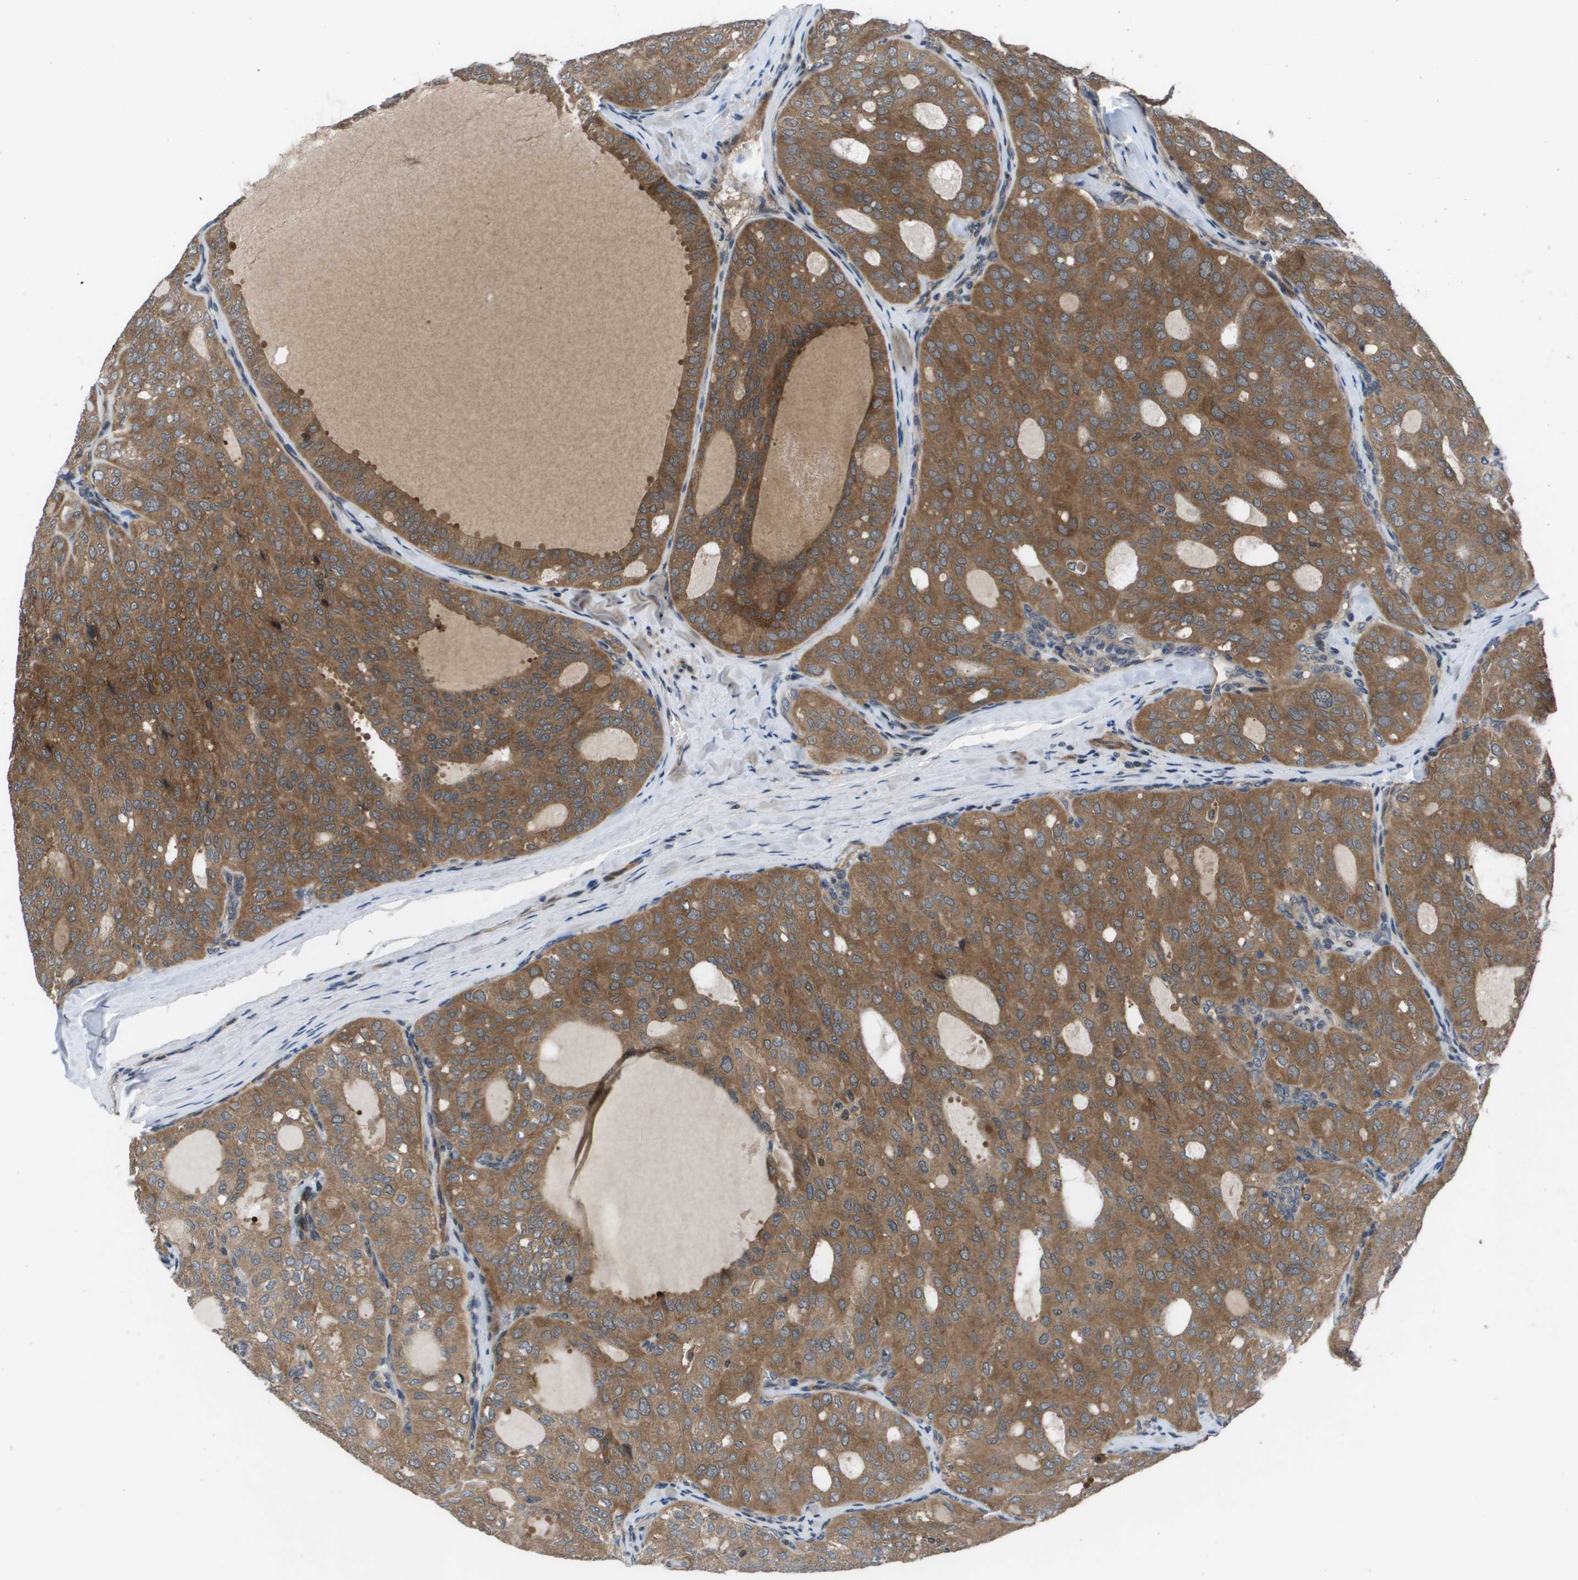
{"staining": {"intensity": "moderate", "quantity": ">75%", "location": "cytoplasmic/membranous,nuclear"}, "tissue": "thyroid cancer", "cell_type": "Tumor cells", "image_type": "cancer", "snomed": [{"axis": "morphology", "description": "Follicular adenoma carcinoma, NOS"}, {"axis": "topography", "description": "Thyroid gland"}], "caption": "Protein analysis of thyroid follicular adenoma carcinoma tissue displays moderate cytoplasmic/membranous and nuclear expression in about >75% of tumor cells.", "gene": "ENPP5", "patient": {"sex": "male", "age": 75}}